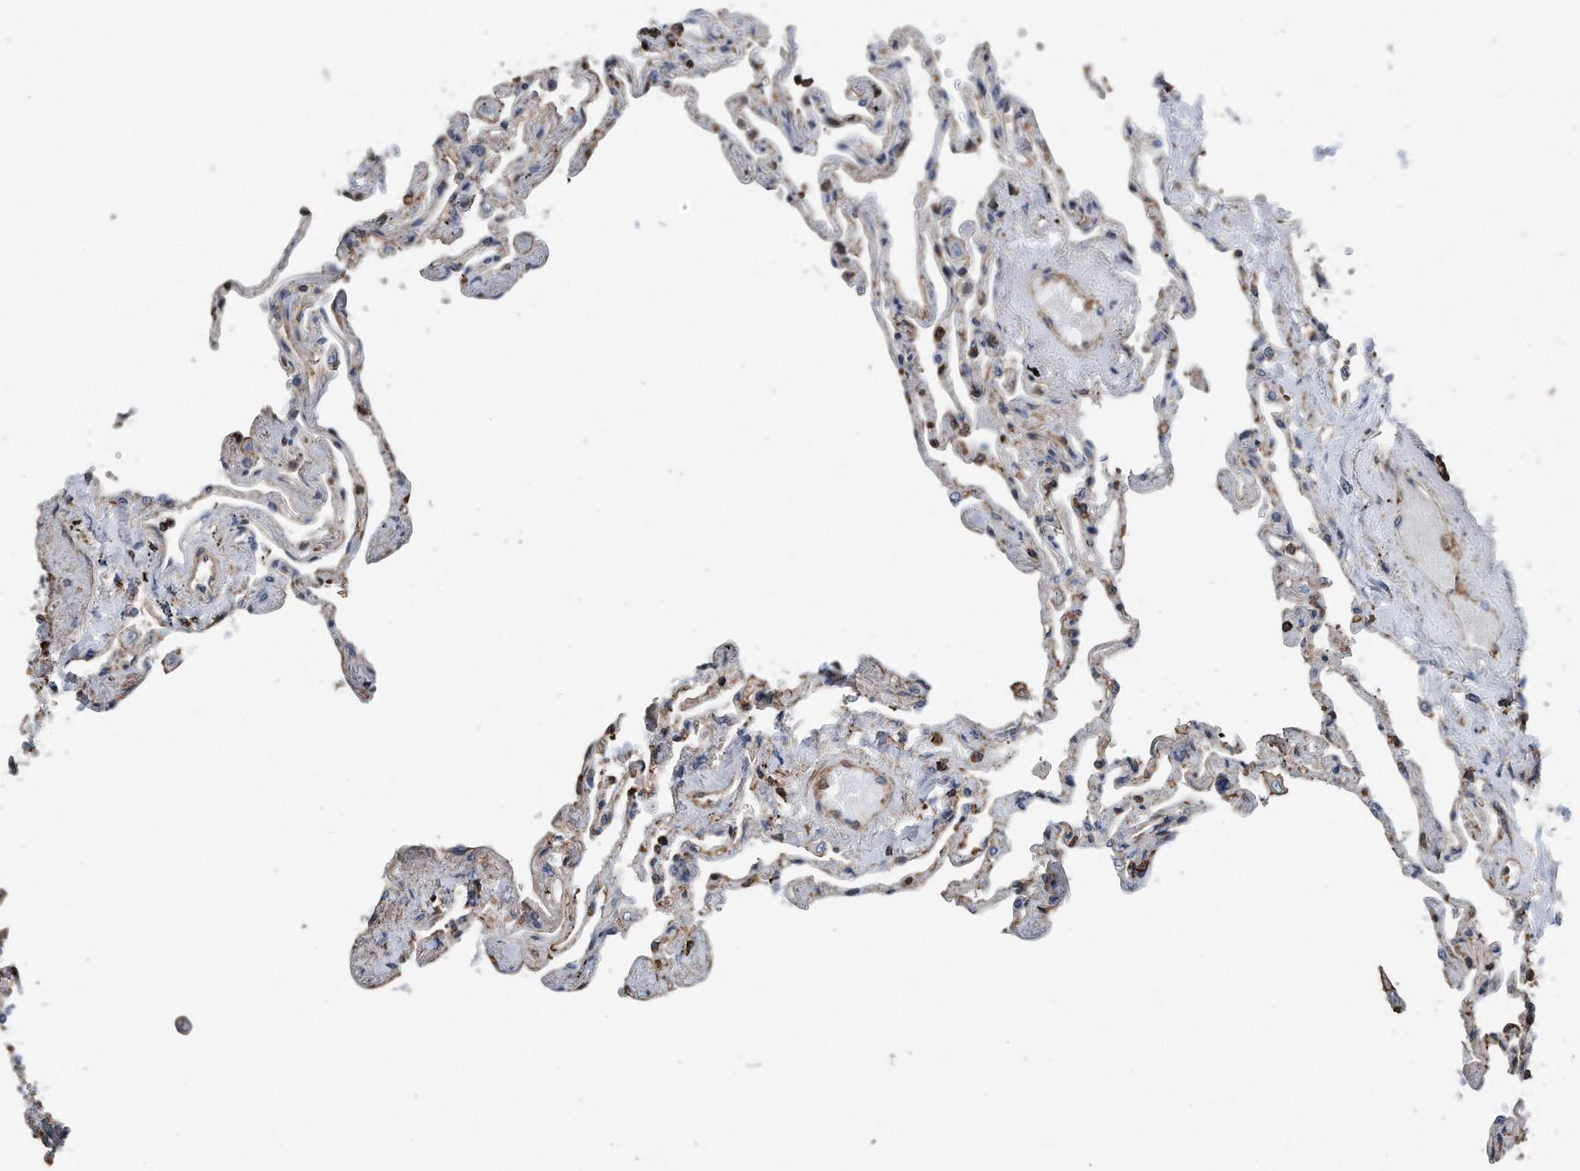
{"staining": {"intensity": "weak", "quantity": "25%-75%", "location": "cytoplasmic/membranous"}, "tissue": "lung", "cell_type": "Alveolar cells", "image_type": "normal", "snomed": [{"axis": "morphology", "description": "Normal tissue, NOS"}, {"axis": "topography", "description": "Lung"}], "caption": "Unremarkable lung displays weak cytoplasmic/membranous staining in about 25%-75% of alveolar cells The staining is performed using DAB brown chromogen to label protein expression. The nuclei are counter-stained blue using hematoxylin..", "gene": "RSPO3", "patient": {"sex": "female", "age": 67}}